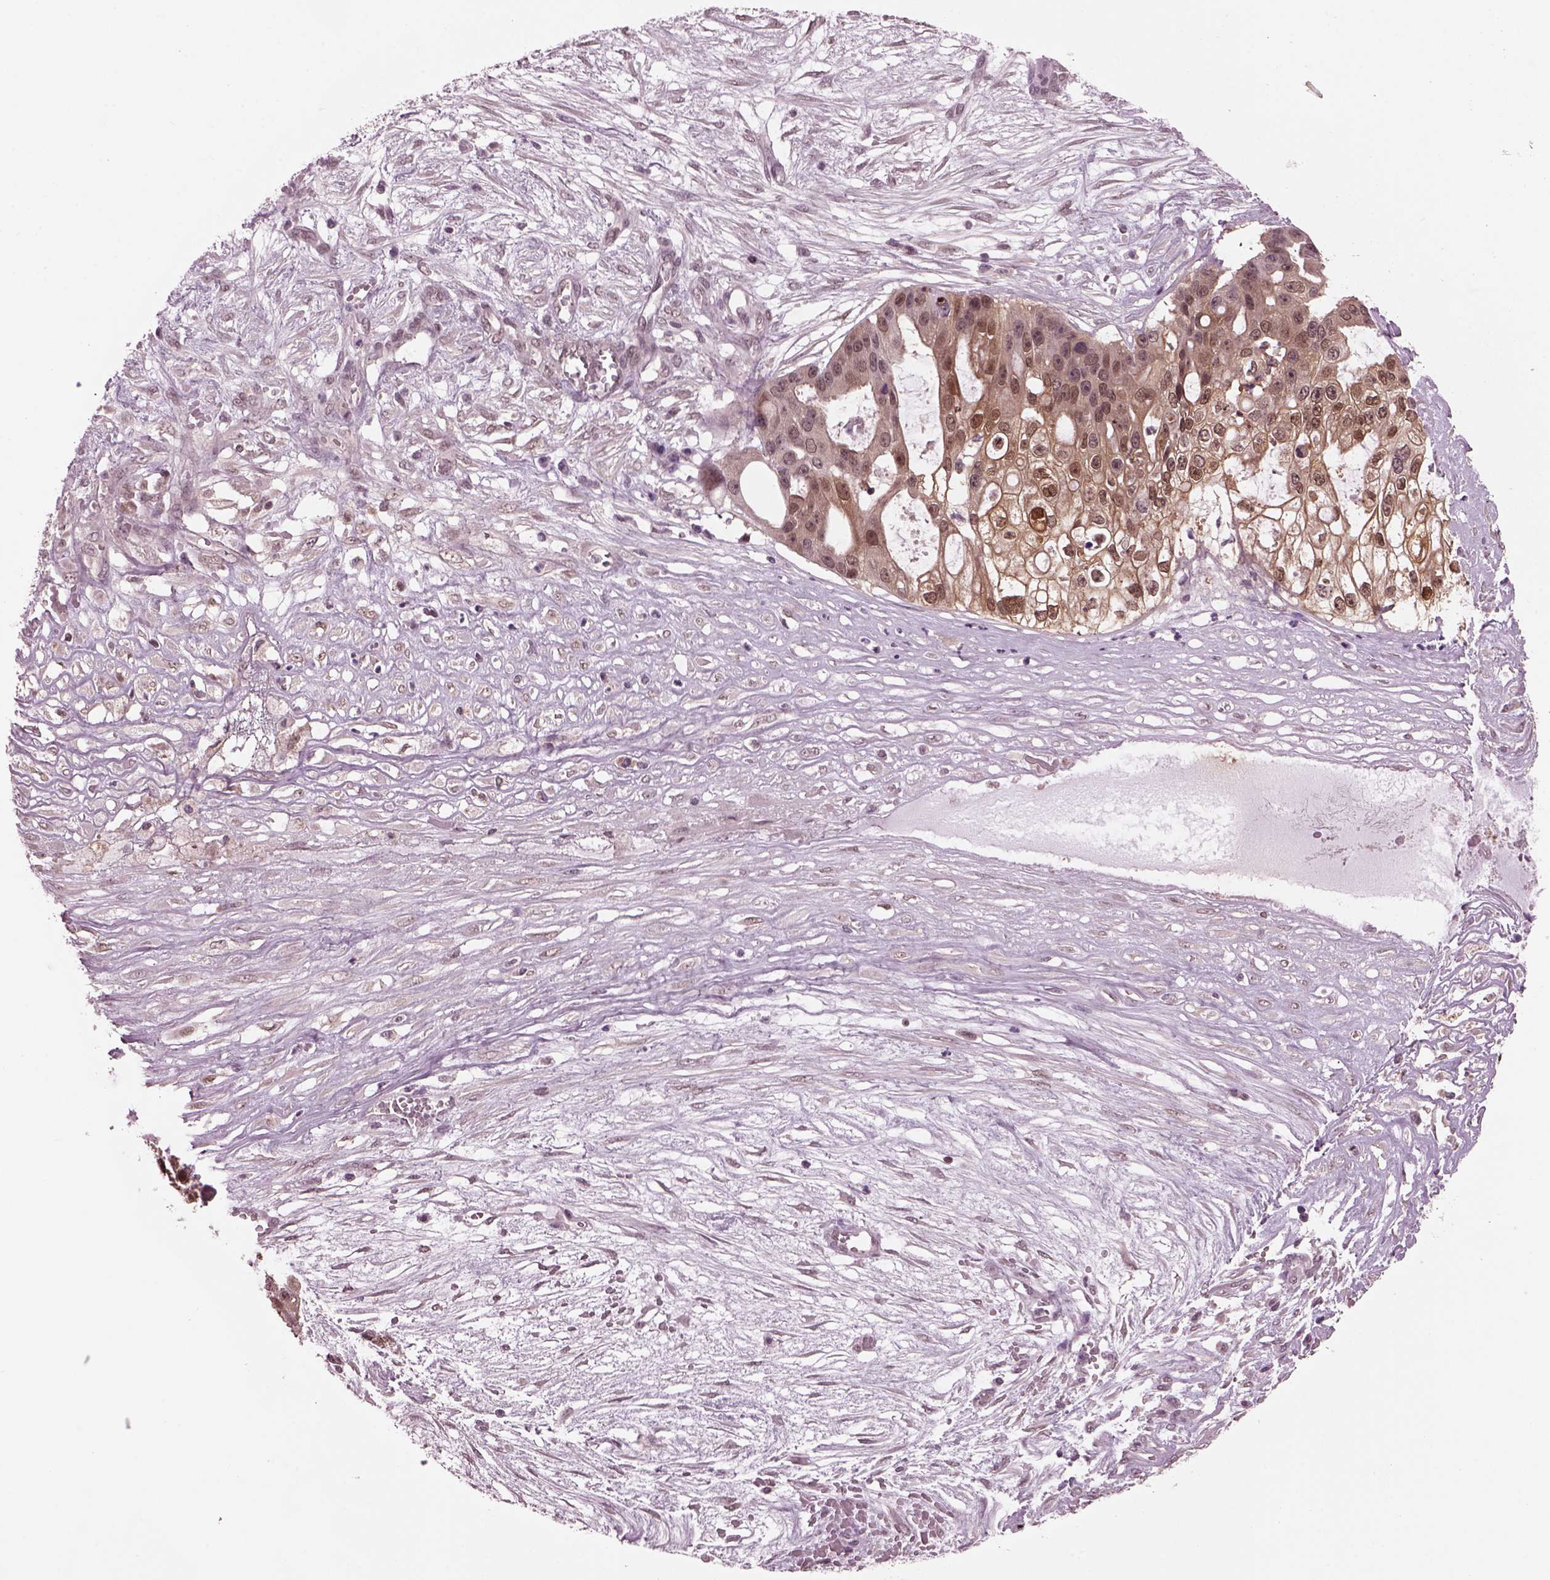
{"staining": {"intensity": "moderate", "quantity": ">75%", "location": "cytoplasmic/membranous,nuclear"}, "tissue": "ovarian cancer", "cell_type": "Tumor cells", "image_type": "cancer", "snomed": [{"axis": "morphology", "description": "Cystadenocarcinoma, serous, NOS"}, {"axis": "topography", "description": "Ovary"}], "caption": "This is an image of immunohistochemistry staining of ovarian cancer, which shows moderate expression in the cytoplasmic/membranous and nuclear of tumor cells.", "gene": "SRI", "patient": {"sex": "female", "age": 56}}